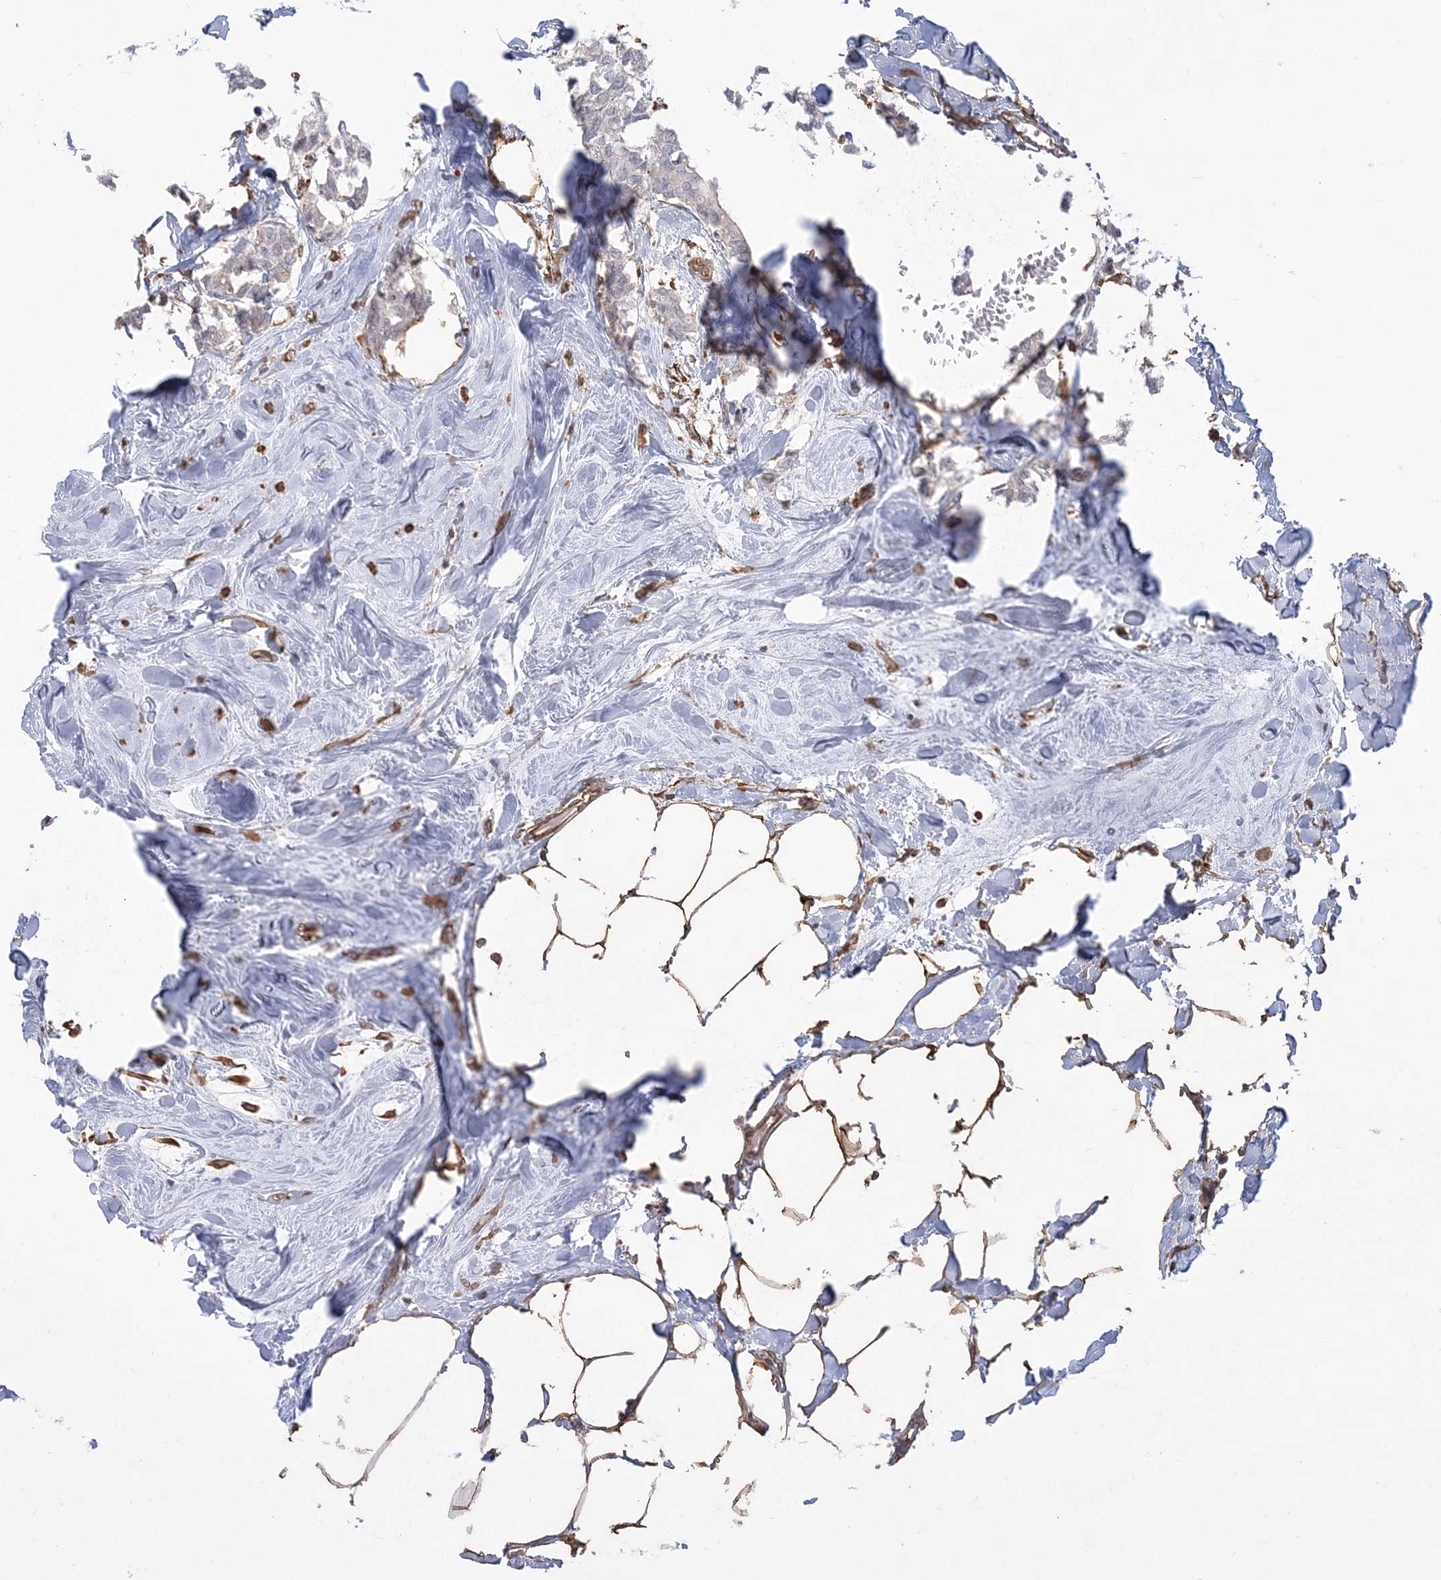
{"staining": {"intensity": "negative", "quantity": "none", "location": "none"}, "tissue": "breast cancer", "cell_type": "Tumor cells", "image_type": "cancer", "snomed": [{"axis": "morphology", "description": "Duct carcinoma"}, {"axis": "topography", "description": "Breast"}], "caption": "Tumor cells are negative for brown protein staining in invasive ductal carcinoma (breast).", "gene": "ZNF821", "patient": {"sex": "female", "age": 84}}